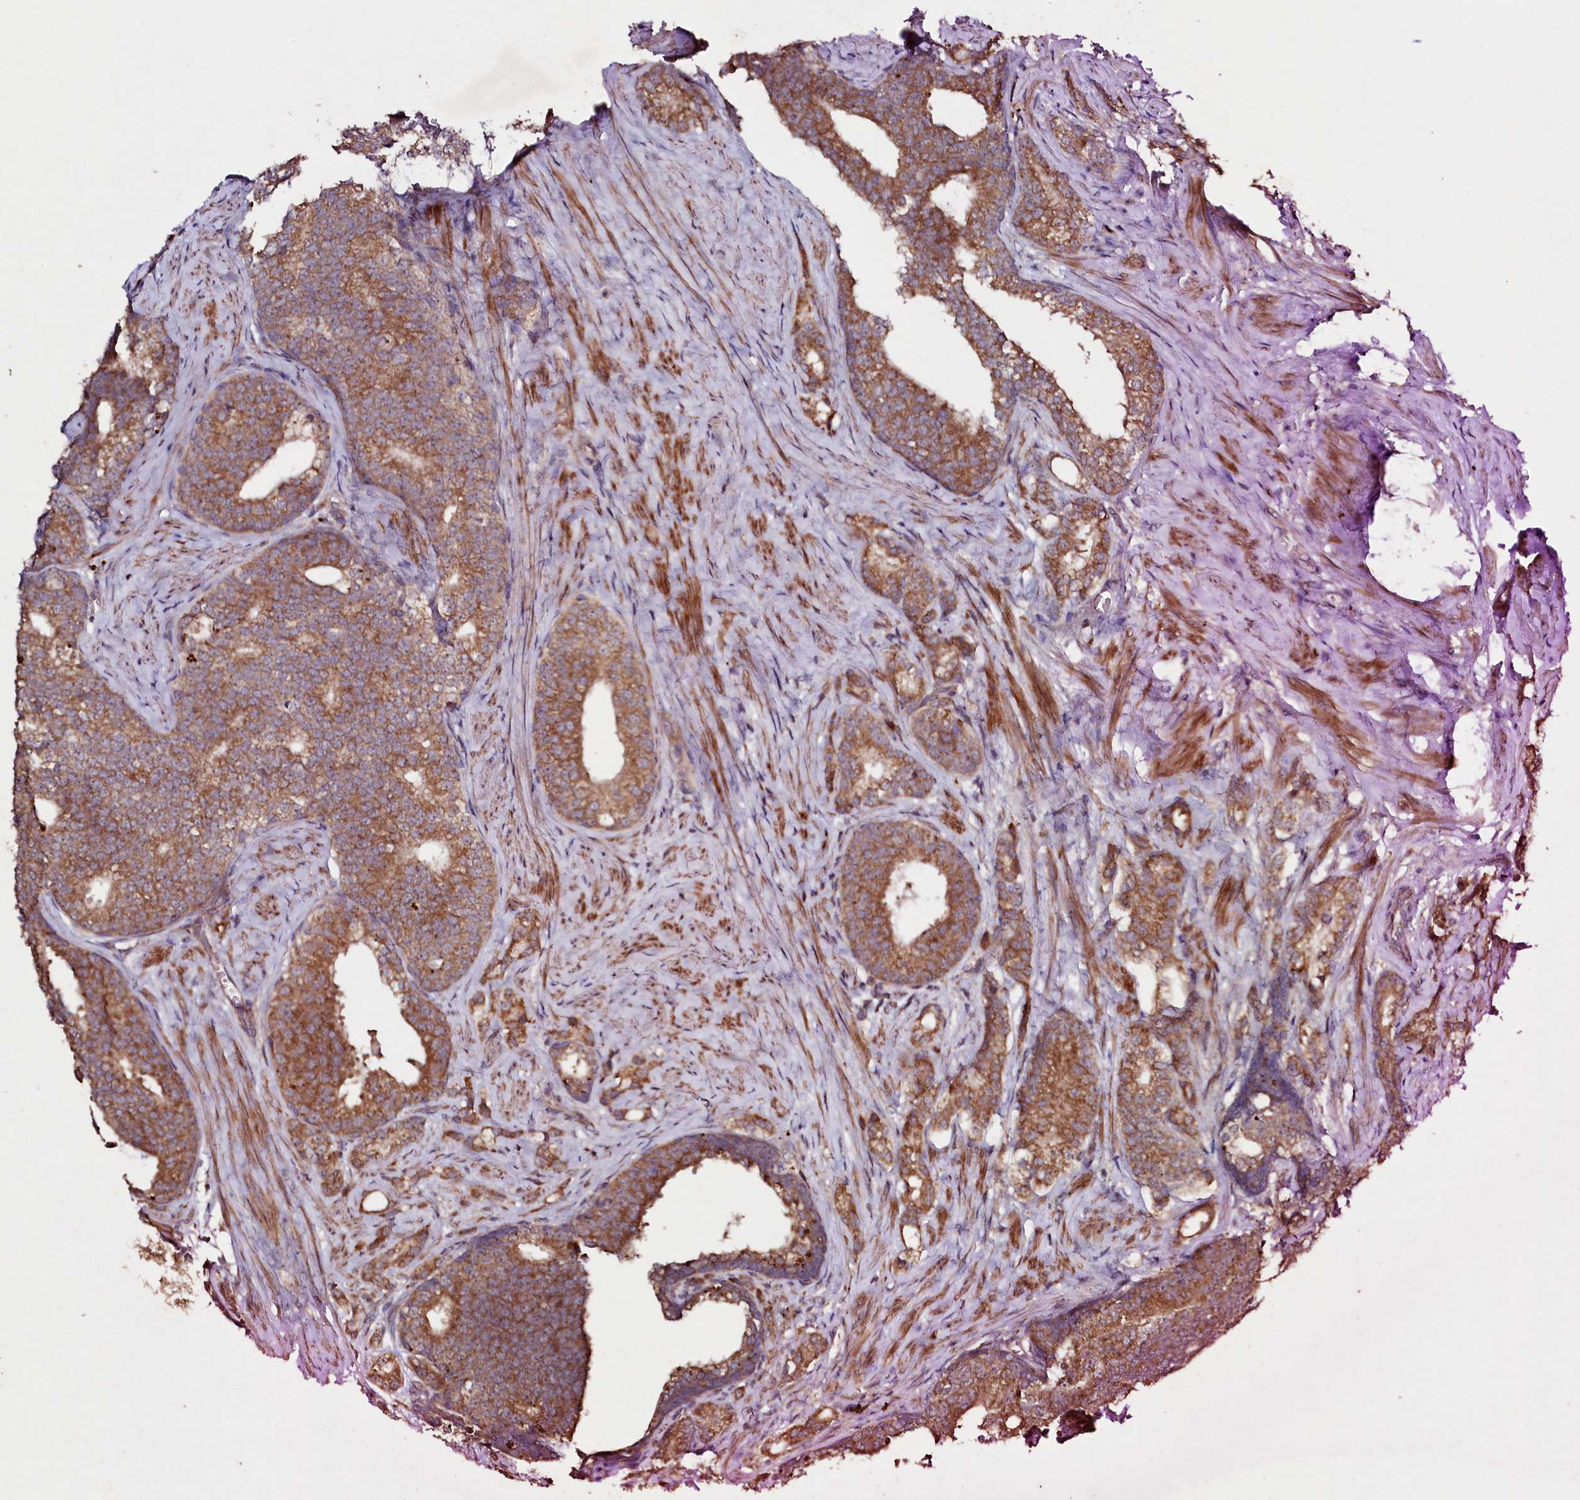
{"staining": {"intensity": "moderate", "quantity": ">75%", "location": "cytoplasmic/membranous"}, "tissue": "prostate cancer", "cell_type": "Tumor cells", "image_type": "cancer", "snomed": [{"axis": "morphology", "description": "Adenocarcinoma, Low grade"}, {"axis": "topography", "description": "Prostate"}], "caption": "Immunohistochemical staining of prostate adenocarcinoma (low-grade) demonstrates medium levels of moderate cytoplasmic/membranous staining in about >75% of tumor cells.", "gene": "SEC24C", "patient": {"sex": "male", "age": 71}}